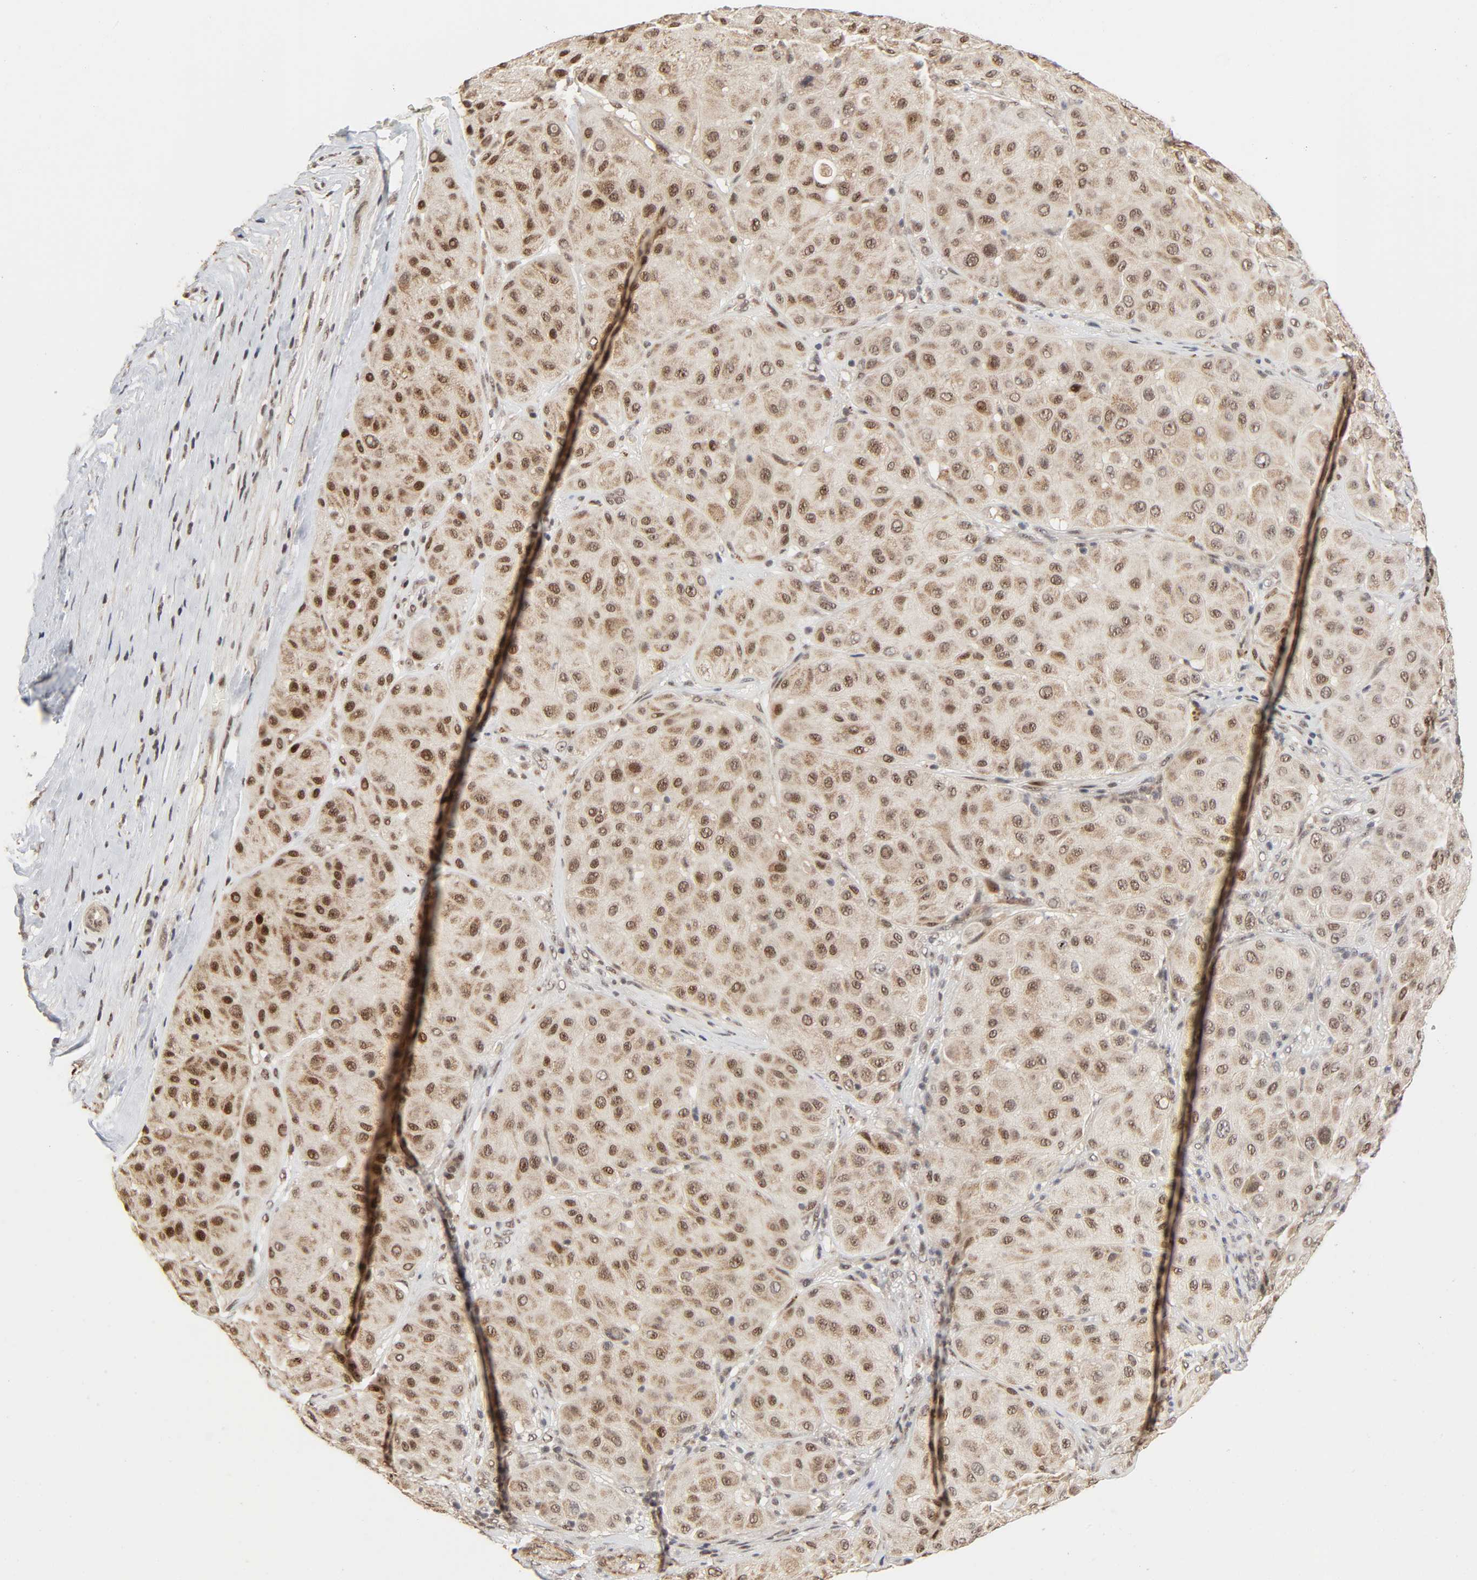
{"staining": {"intensity": "strong", "quantity": ">75%", "location": "nuclear"}, "tissue": "melanoma", "cell_type": "Tumor cells", "image_type": "cancer", "snomed": [{"axis": "morphology", "description": "Normal tissue, NOS"}, {"axis": "morphology", "description": "Malignant melanoma, Metastatic site"}, {"axis": "topography", "description": "Skin"}], "caption": "Protein staining of malignant melanoma (metastatic site) tissue exhibits strong nuclear staining in about >75% of tumor cells.", "gene": "ZKSCAN8", "patient": {"sex": "male", "age": 41}}